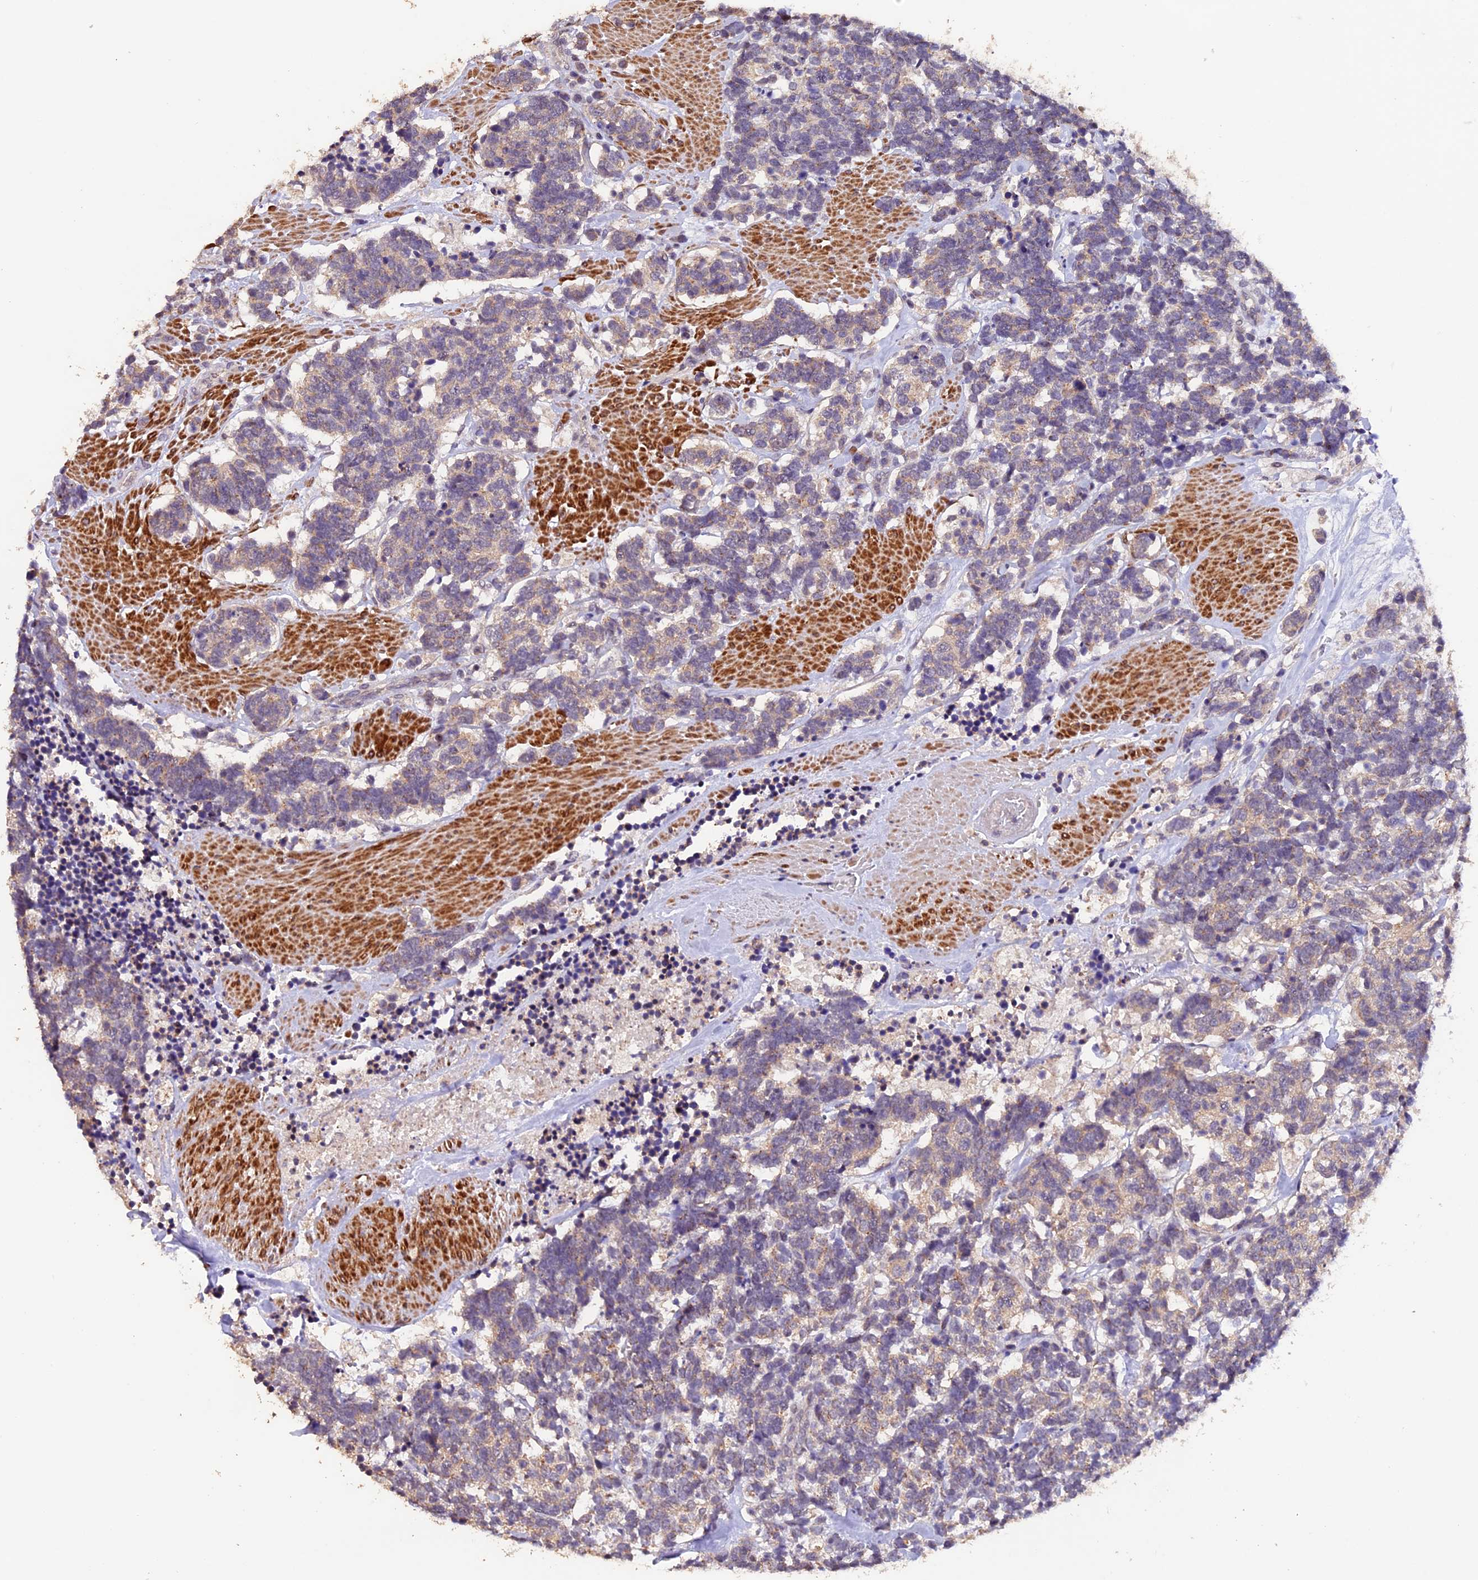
{"staining": {"intensity": "negative", "quantity": "none", "location": "none"}, "tissue": "carcinoid", "cell_type": "Tumor cells", "image_type": "cancer", "snomed": [{"axis": "morphology", "description": "Carcinoma, NOS"}, {"axis": "morphology", "description": "Carcinoid, malignant, NOS"}, {"axis": "topography", "description": "Urinary bladder"}], "caption": "The photomicrograph reveals no staining of tumor cells in carcinoid.", "gene": "GNB5", "patient": {"sex": "male", "age": 57}}